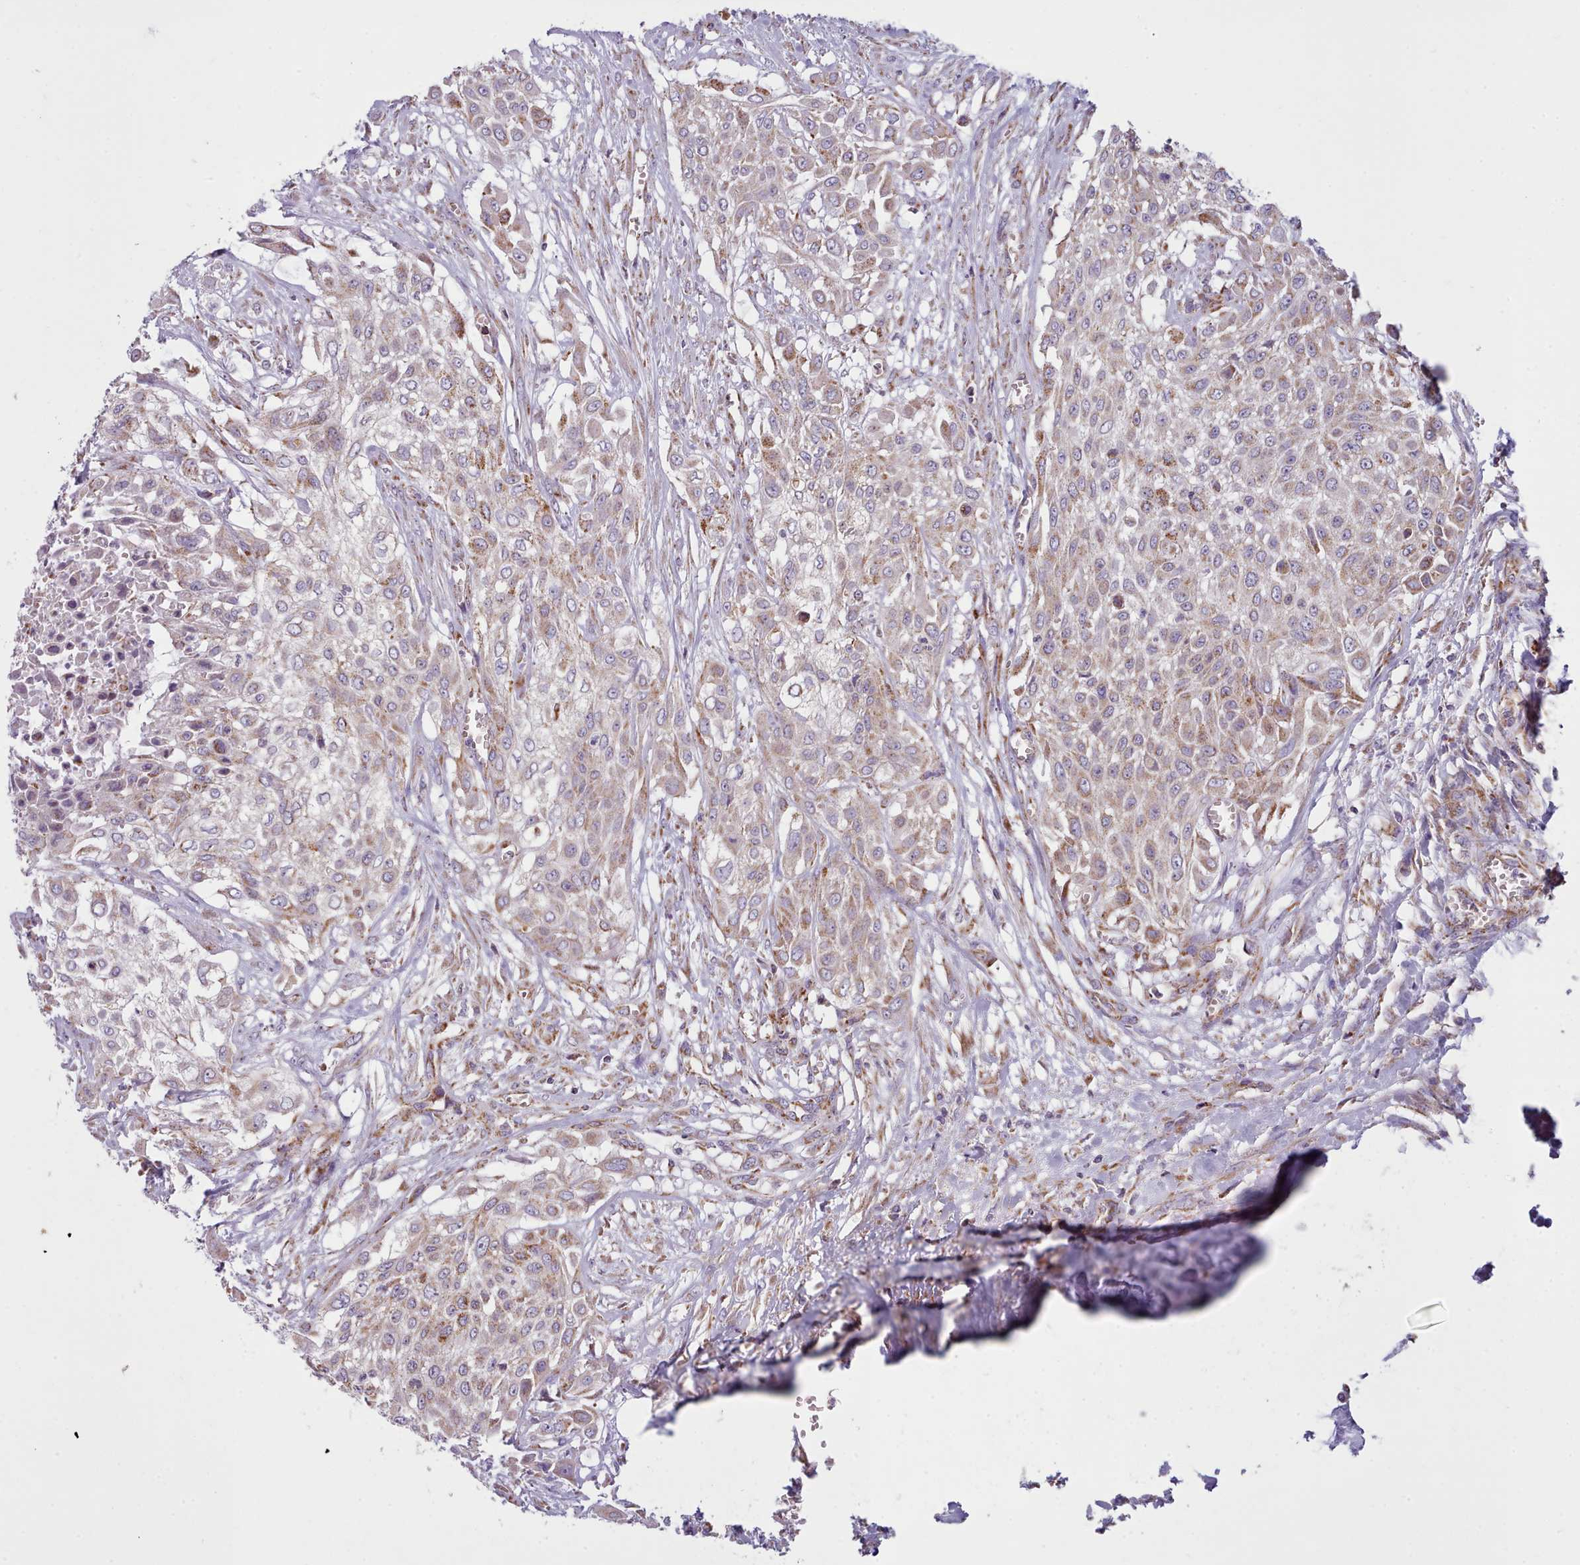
{"staining": {"intensity": "weak", "quantity": ">75%", "location": "cytoplasmic/membranous"}, "tissue": "urothelial cancer", "cell_type": "Tumor cells", "image_type": "cancer", "snomed": [{"axis": "morphology", "description": "Urothelial carcinoma, High grade"}, {"axis": "topography", "description": "Urinary bladder"}], "caption": "High-power microscopy captured an immunohistochemistry (IHC) histopathology image of urothelial carcinoma (high-grade), revealing weak cytoplasmic/membranous staining in approximately >75% of tumor cells. (DAB (3,3'-diaminobenzidine) IHC with brightfield microscopy, high magnification).", "gene": "SRP54", "patient": {"sex": "male", "age": 57}}